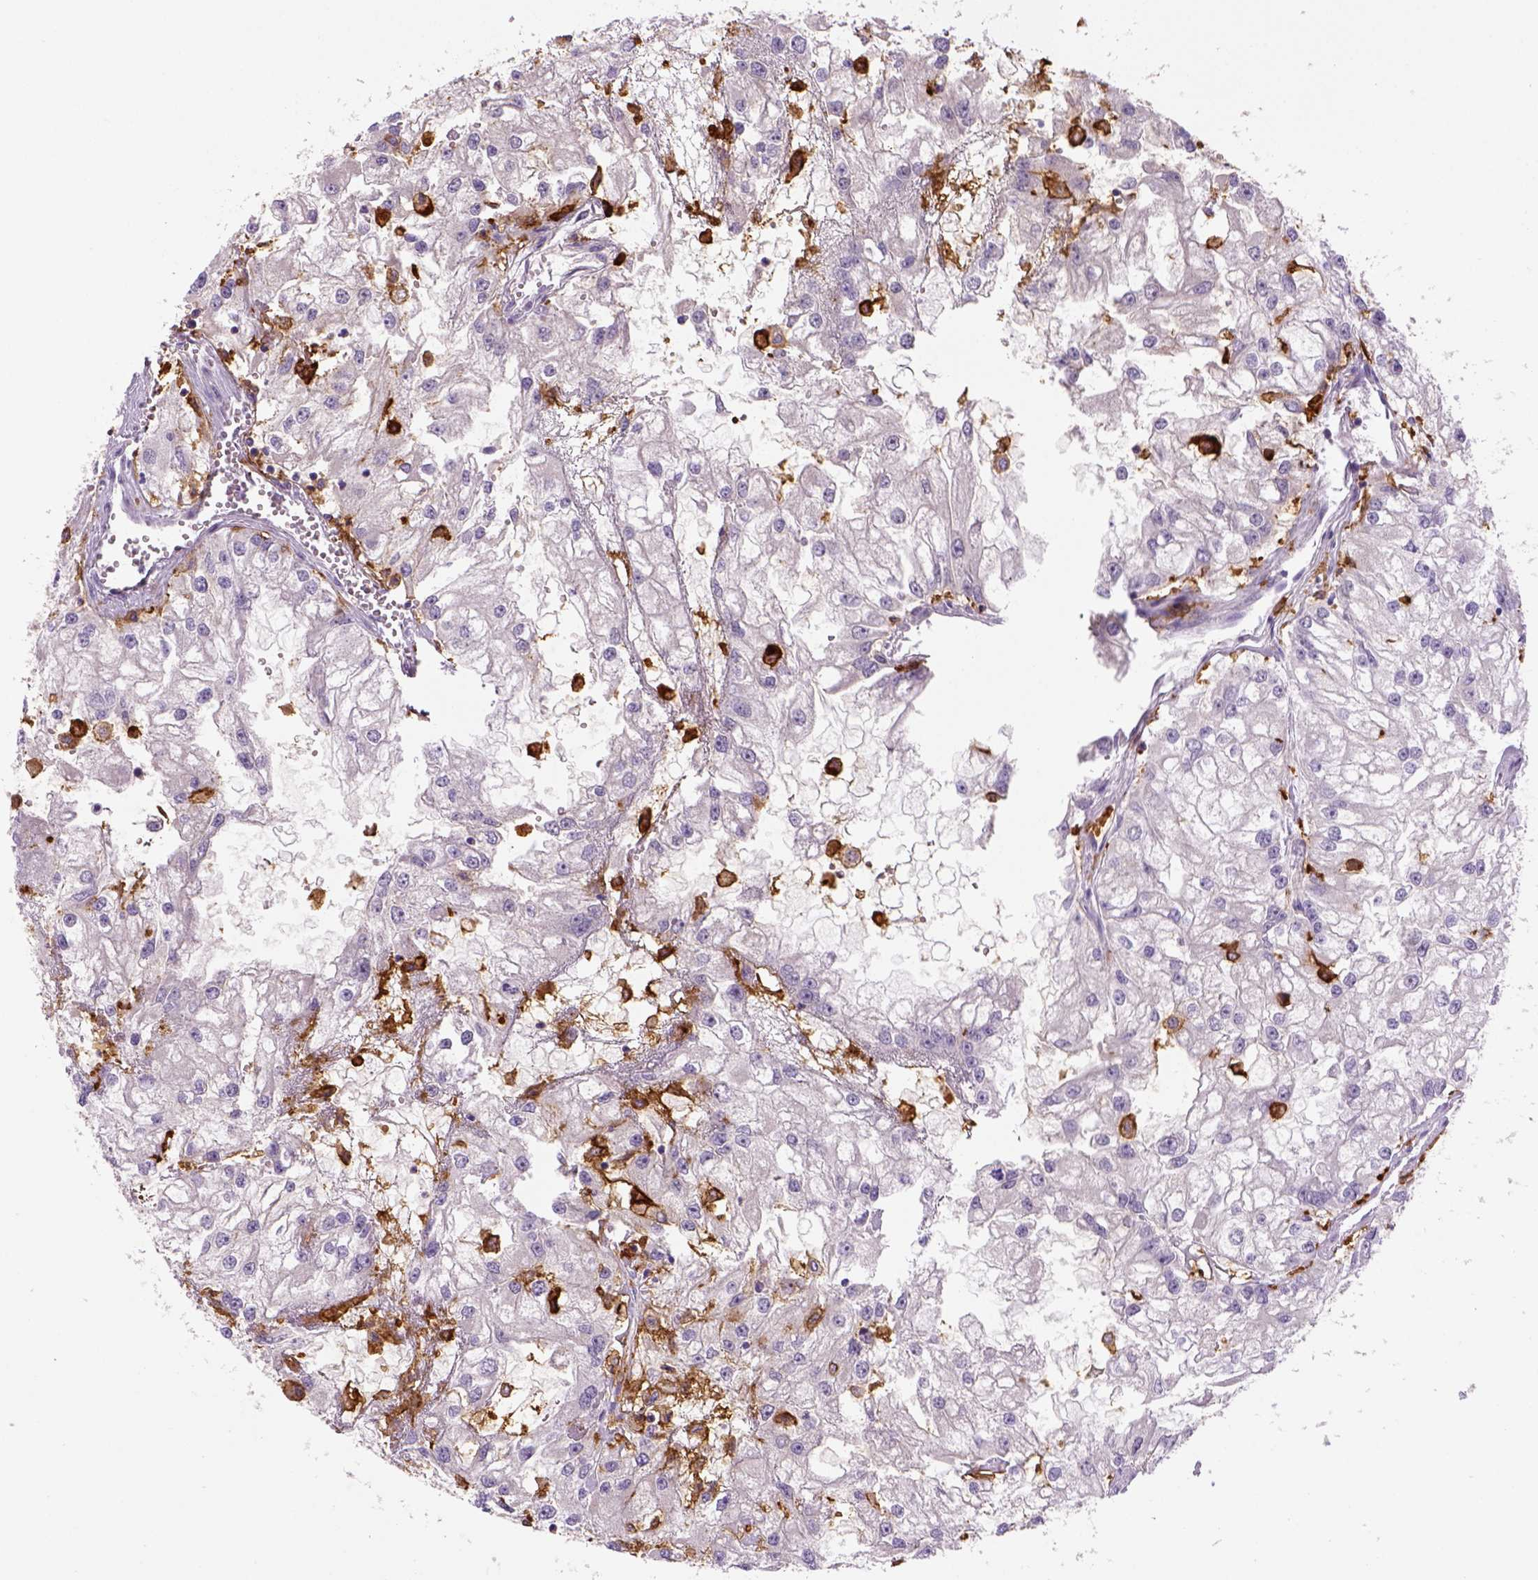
{"staining": {"intensity": "negative", "quantity": "none", "location": "none"}, "tissue": "renal cancer", "cell_type": "Tumor cells", "image_type": "cancer", "snomed": [{"axis": "morphology", "description": "Adenocarcinoma, NOS"}, {"axis": "topography", "description": "Kidney"}], "caption": "Renal cancer (adenocarcinoma) was stained to show a protein in brown. There is no significant positivity in tumor cells.", "gene": "CD14", "patient": {"sex": "male", "age": 59}}